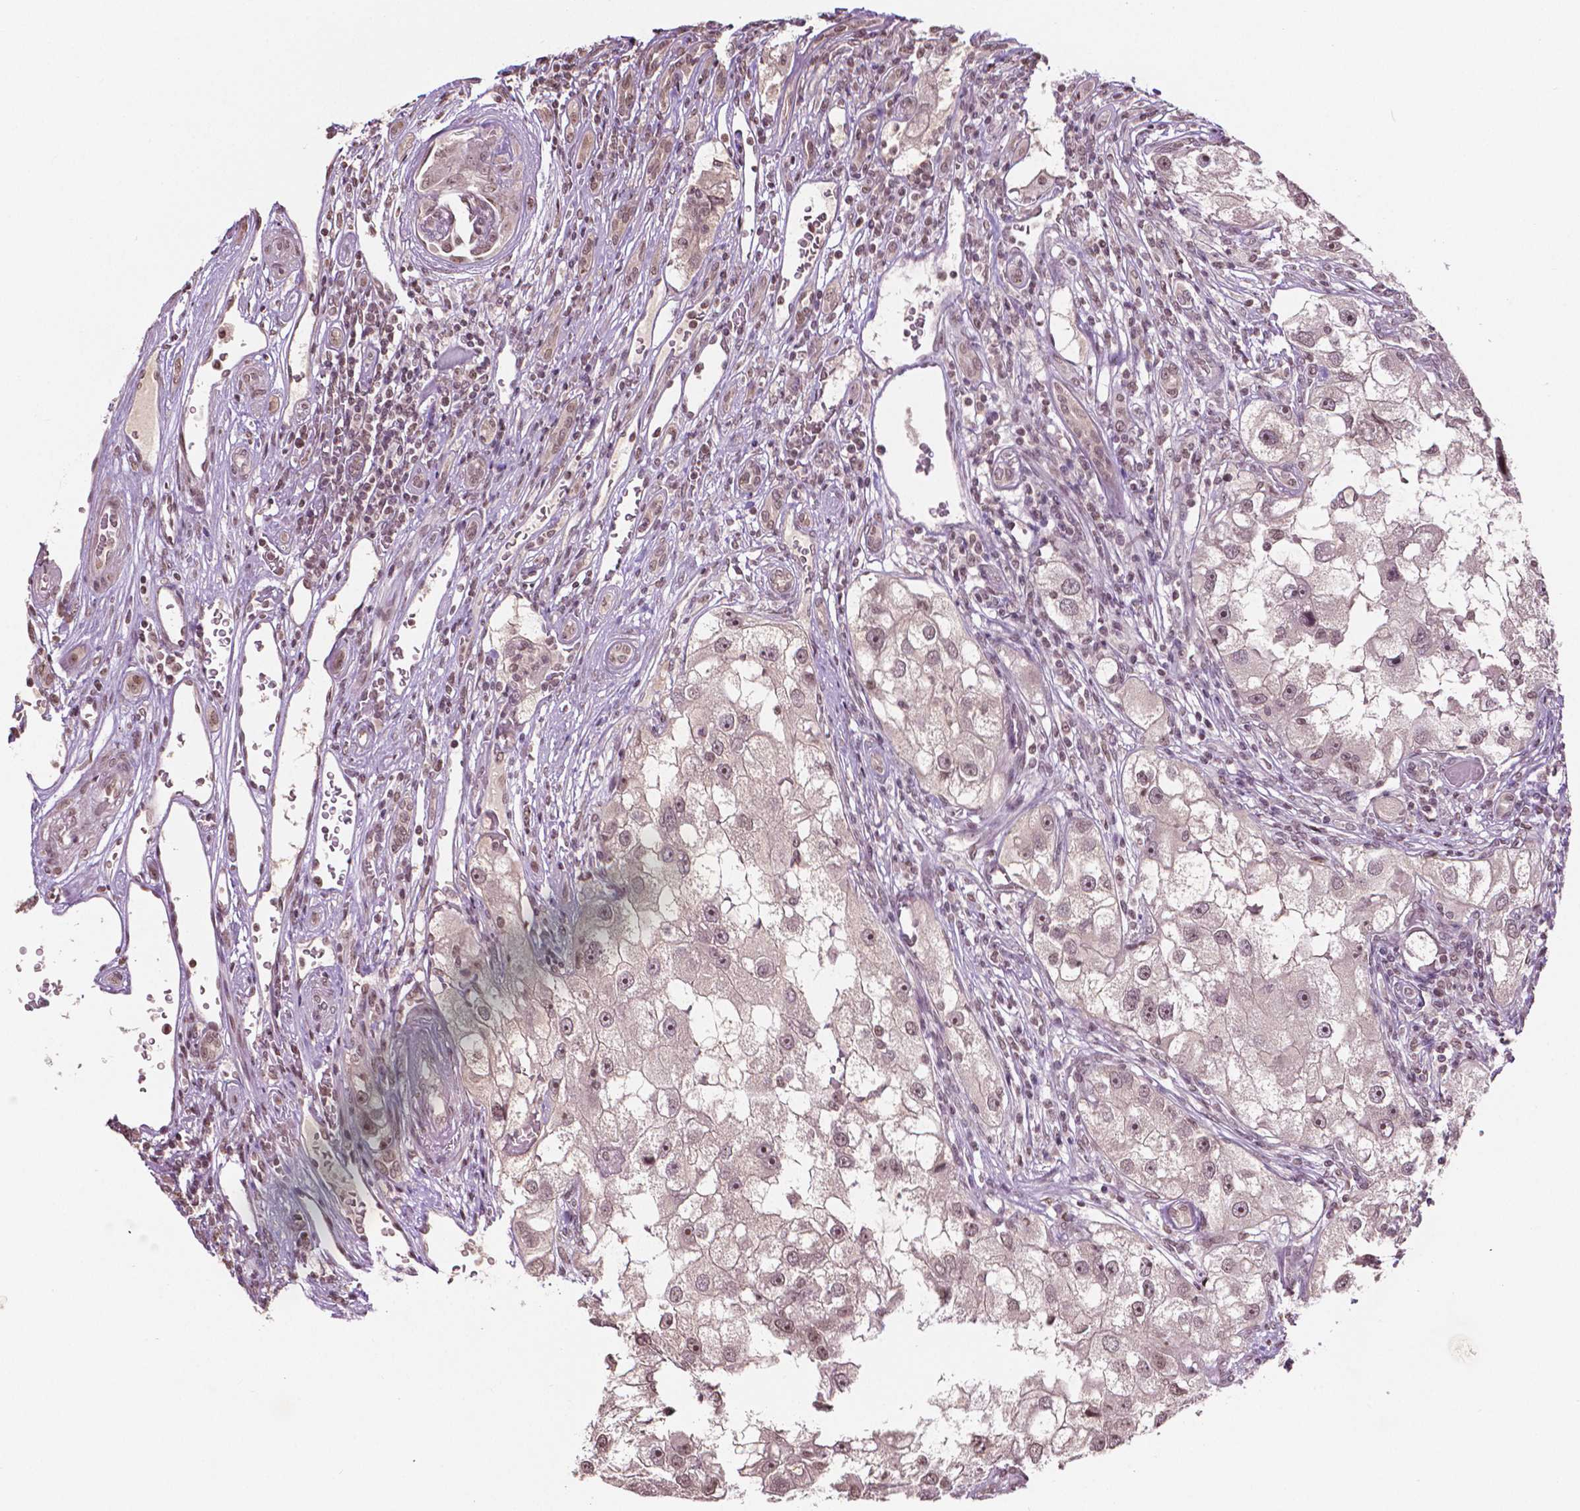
{"staining": {"intensity": "moderate", "quantity": ">75%", "location": "nuclear"}, "tissue": "renal cancer", "cell_type": "Tumor cells", "image_type": "cancer", "snomed": [{"axis": "morphology", "description": "Adenocarcinoma, NOS"}, {"axis": "topography", "description": "Kidney"}], "caption": "Protein expression analysis of human renal adenocarcinoma reveals moderate nuclear expression in approximately >75% of tumor cells.", "gene": "DEK", "patient": {"sex": "male", "age": 63}}